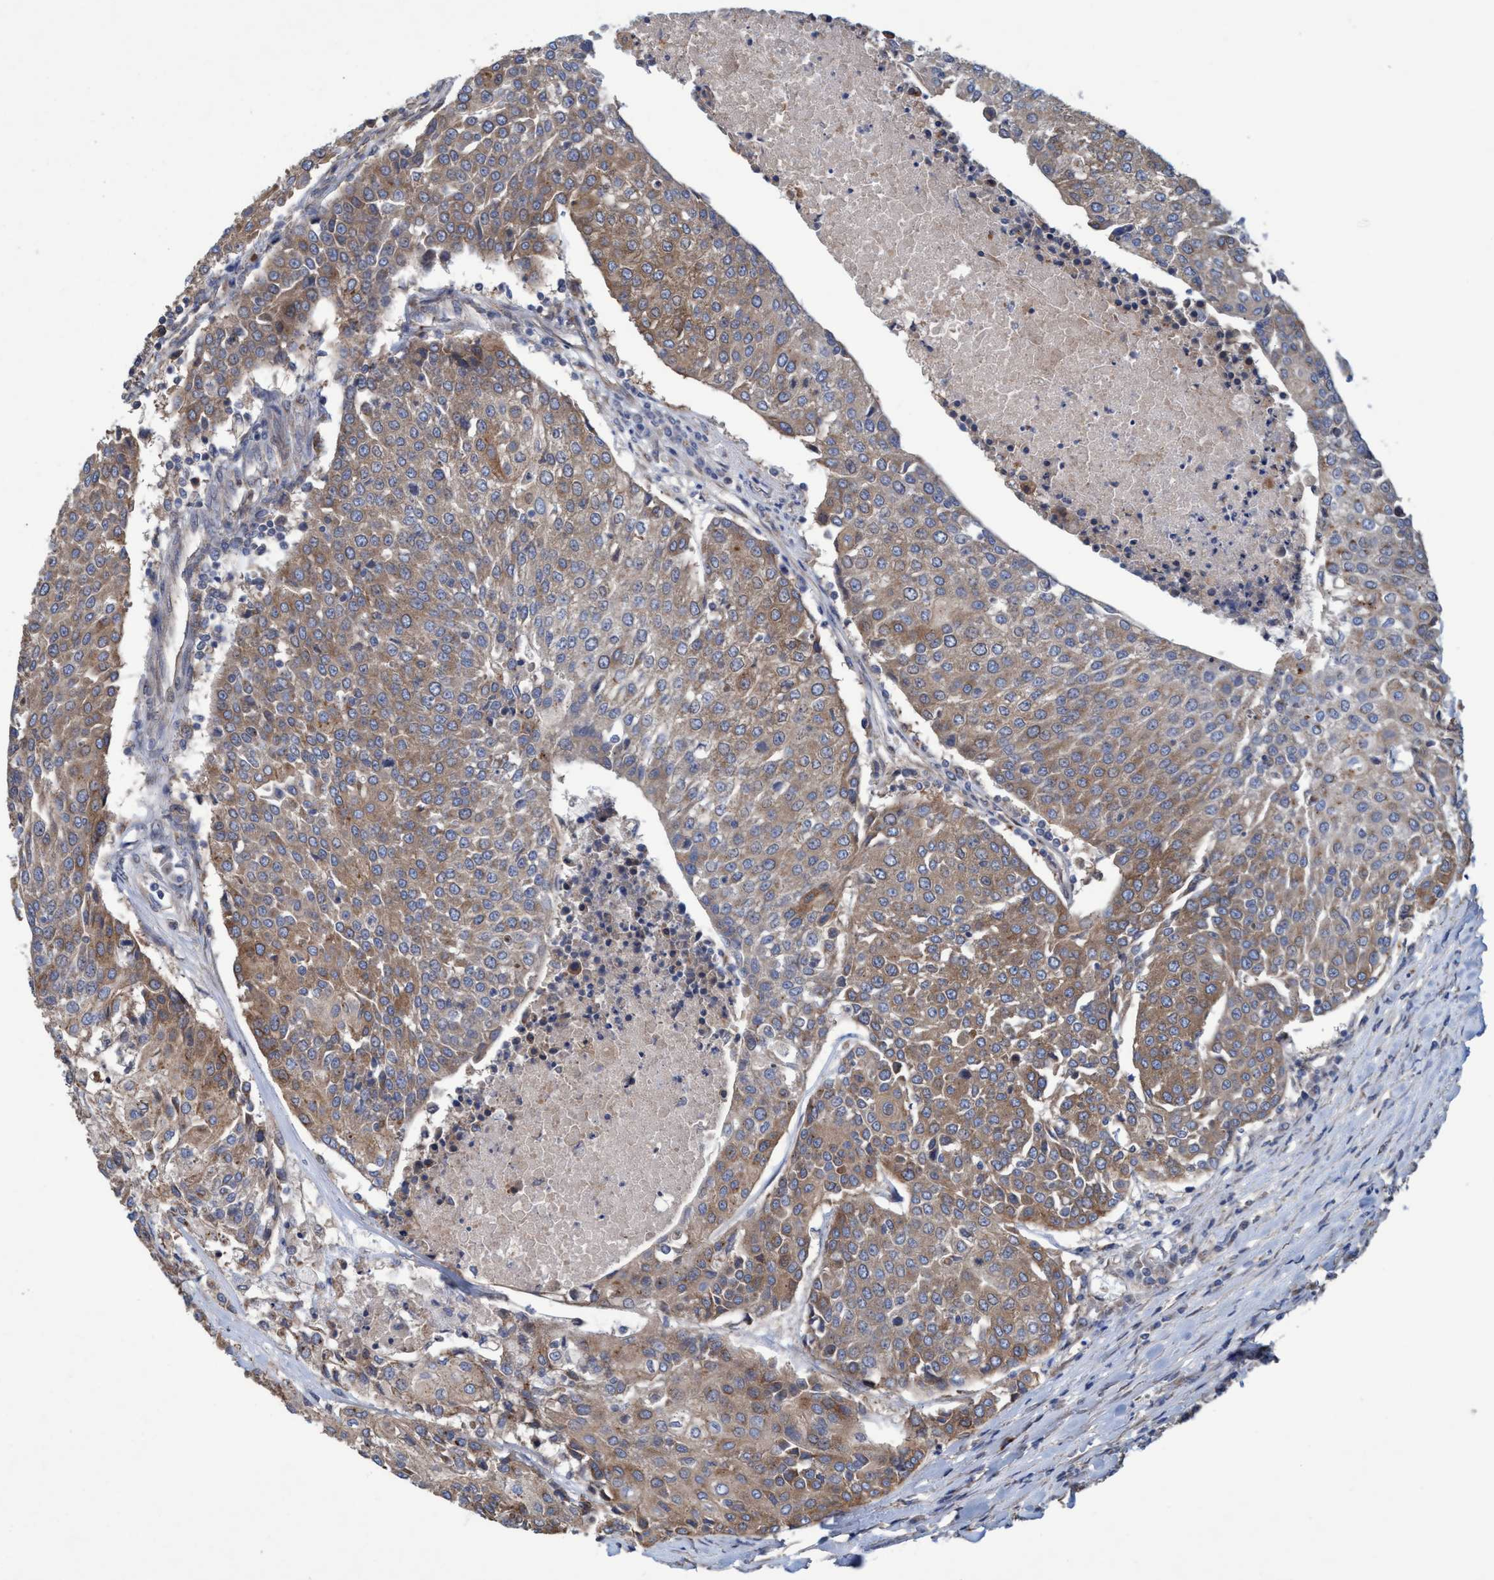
{"staining": {"intensity": "moderate", "quantity": ">75%", "location": "cytoplasmic/membranous"}, "tissue": "urothelial cancer", "cell_type": "Tumor cells", "image_type": "cancer", "snomed": [{"axis": "morphology", "description": "Urothelial carcinoma, High grade"}, {"axis": "topography", "description": "Urinary bladder"}], "caption": "Moderate cytoplasmic/membranous positivity is seen in about >75% of tumor cells in urothelial cancer. (IHC, brightfield microscopy, high magnification).", "gene": "BICD2", "patient": {"sex": "female", "age": 85}}